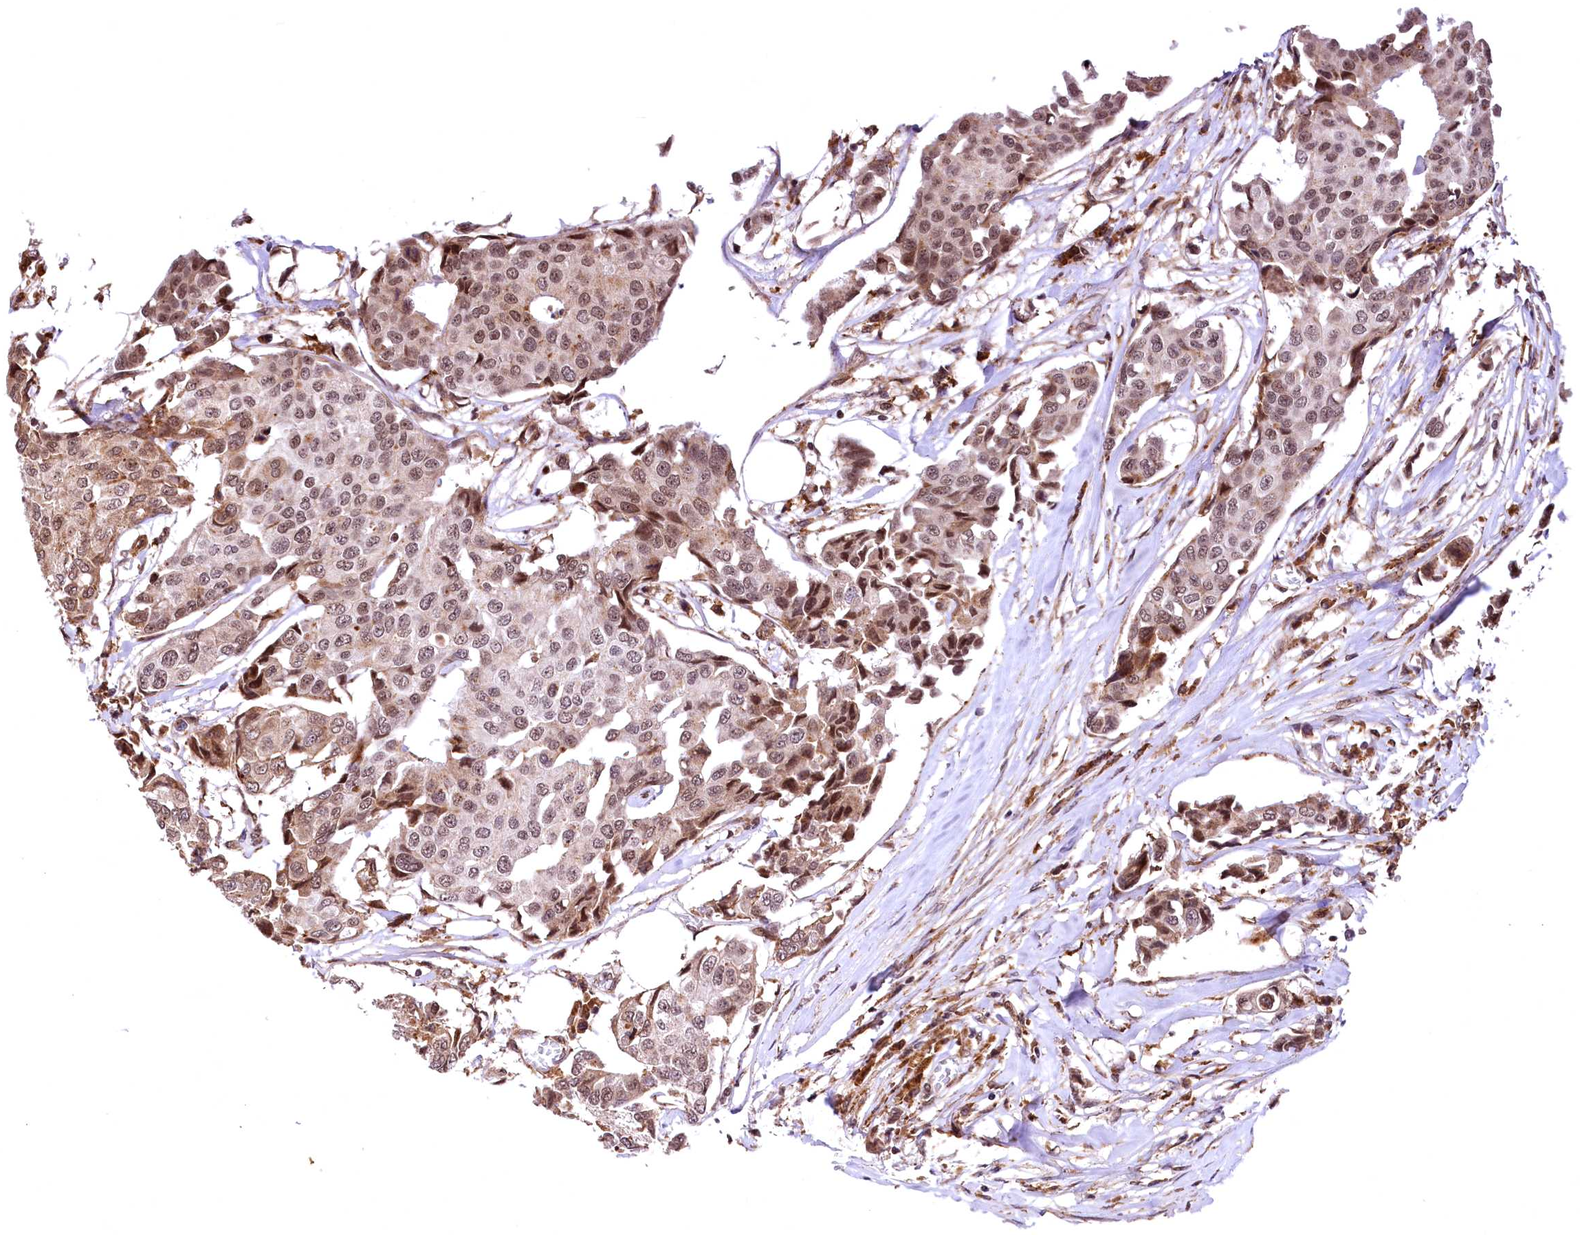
{"staining": {"intensity": "moderate", "quantity": "25%-75%", "location": "nuclear"}, "tissue": "breast cancer", "cell_type": "Tumor cells", "image_type": "cancer", "snomed": [{"axis": "morphology", "description": "Duct carcinoma"}, {"axis": "topography", "description": "Breast"}], "caption": "Immunohistochemical staining of human breast cancer exhibits medium levels of moderate nuclear expression in about 25%-75% of tumor cells. (brown staining indicates protein expression, while blue staining denotes nuclei).", "gene": "PDS5B", "patient": {"sex": "female", "age": 80}}